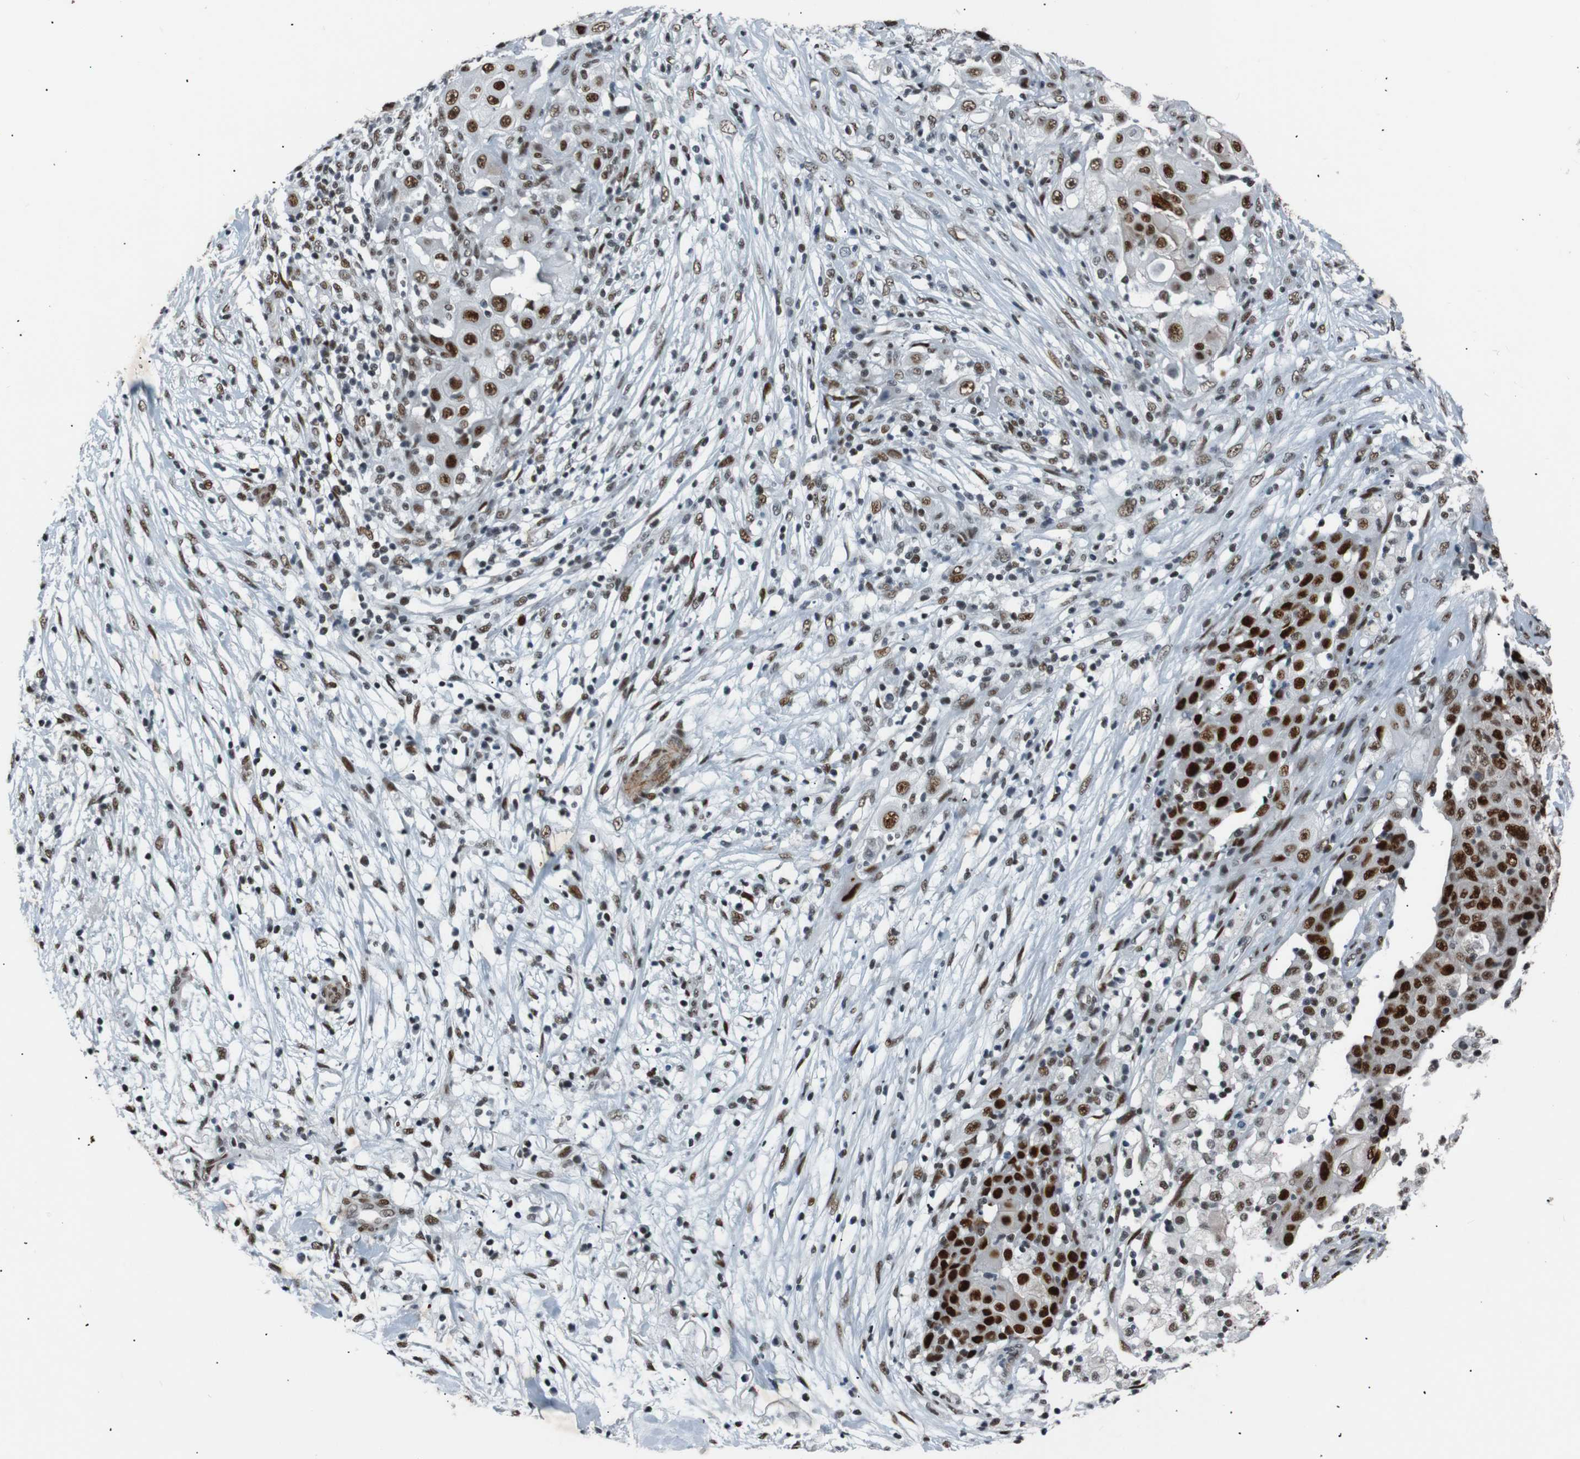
{"staining": {"intensity": "strong", "quantity": ">75%", "location": "nuclear"}, "tissue": "ovarian cancer", "cell_type": "Tumor cells", "image_type": "cancer", "snomed": [{"axis": "morphology", "description": "Carcinoma, endometroid"}, {"axis": "topography", "description": "Ovary"}], "caption": "This is an image of immunohistochemistry (IHC) staining of endometroid carcinoma (ovarian), which shows strong staining in the nuclear of tumor cells.", "gene": "HEXIM1", "patient": {"sex": "female", "age": 42}}